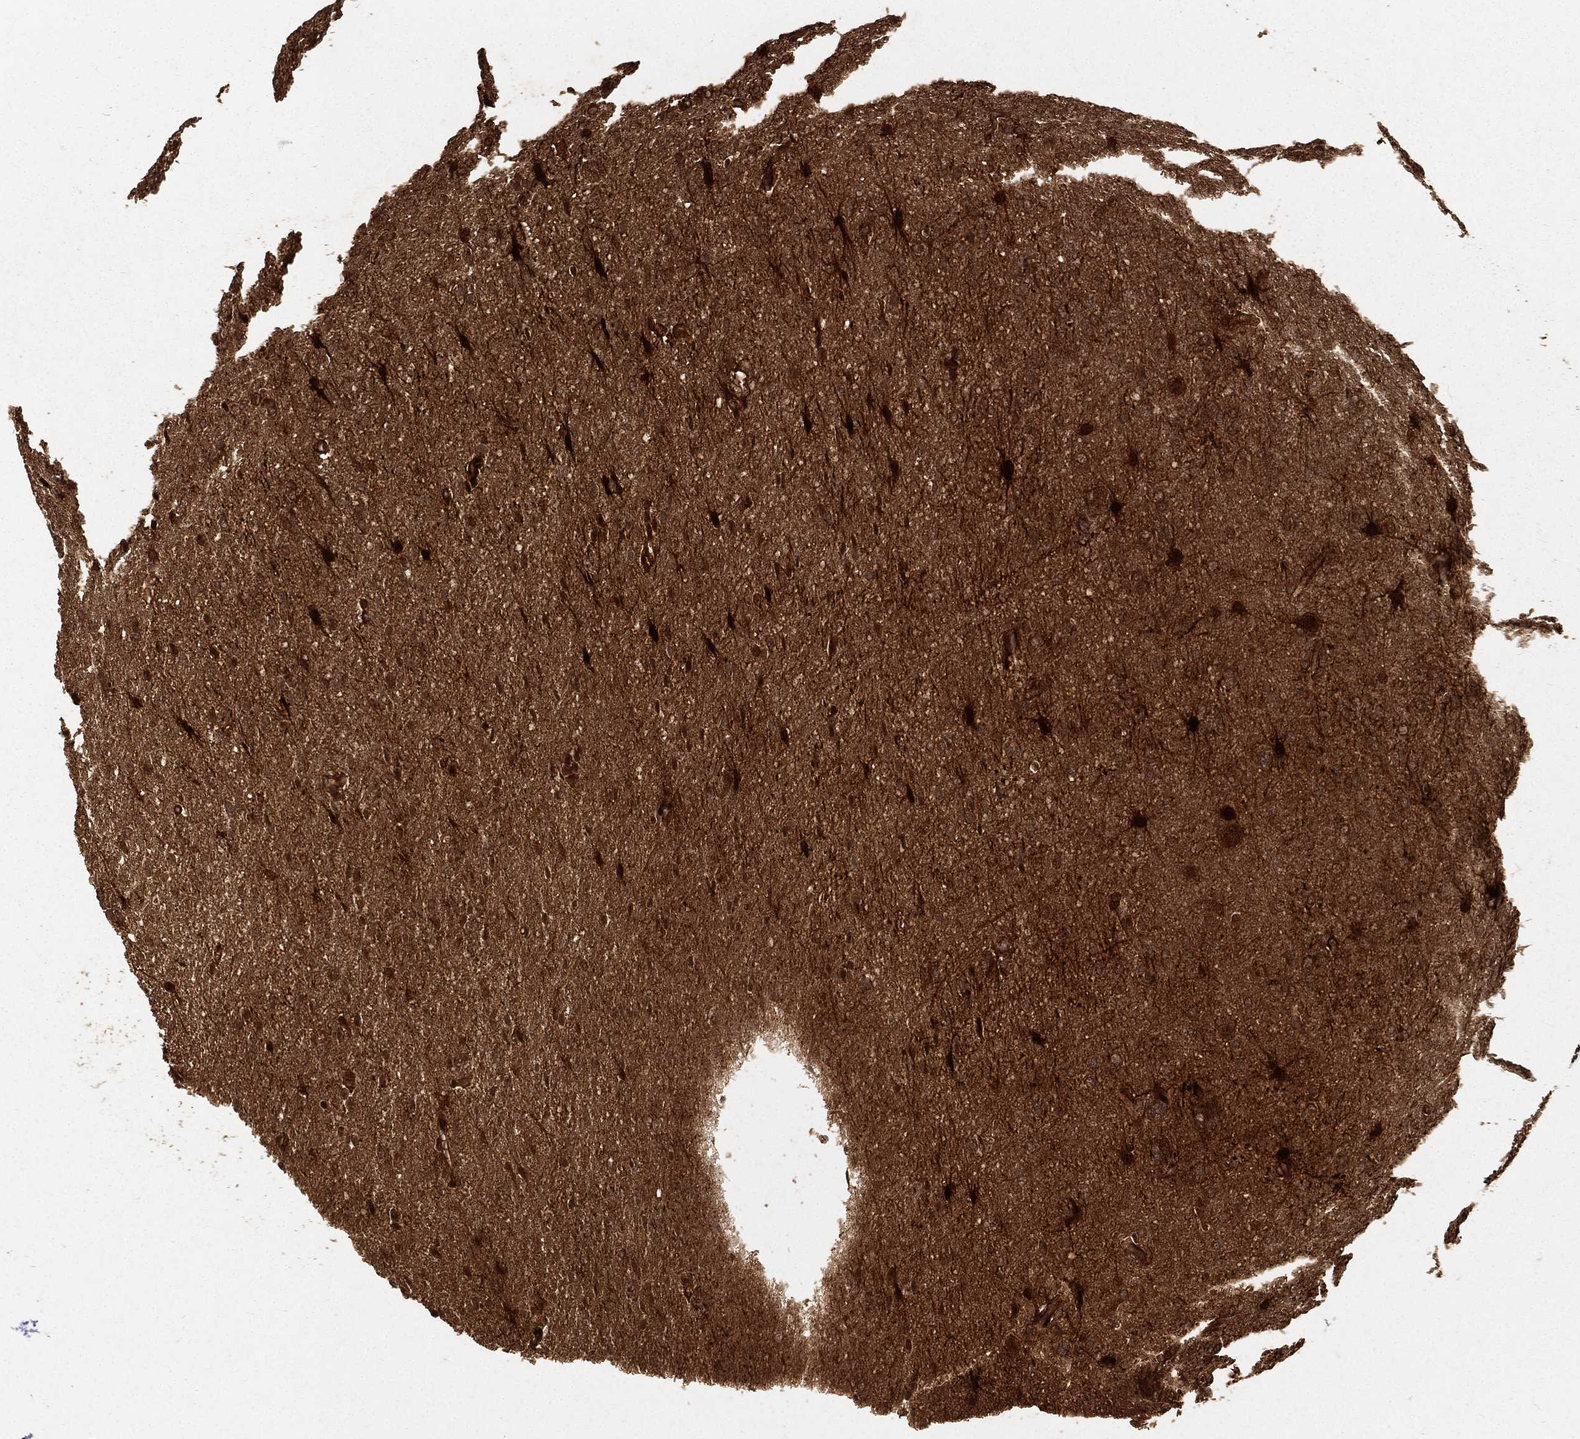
{"staining": {"intensity": "strong", "quantity": "25%-75%", "location": "cytoplasmic/membranous,nuclear"}, "tissue": "glioma", "cell_type": "Tumor cells", "image_type": "cancer", "snomed": [{"axis": "morphology", "description": "Glioma, malignant, Low grade"}, {"axis": "topography", "description": "Brain"}], "caption": "Protein expression analysis of human glioma reveals strong cytoplasmic/membranous and nuclear expression in approximately 25%-75% of tumor cells.", "gene": "MAPK1", "patient": {"sex": "female", "age": 32}}